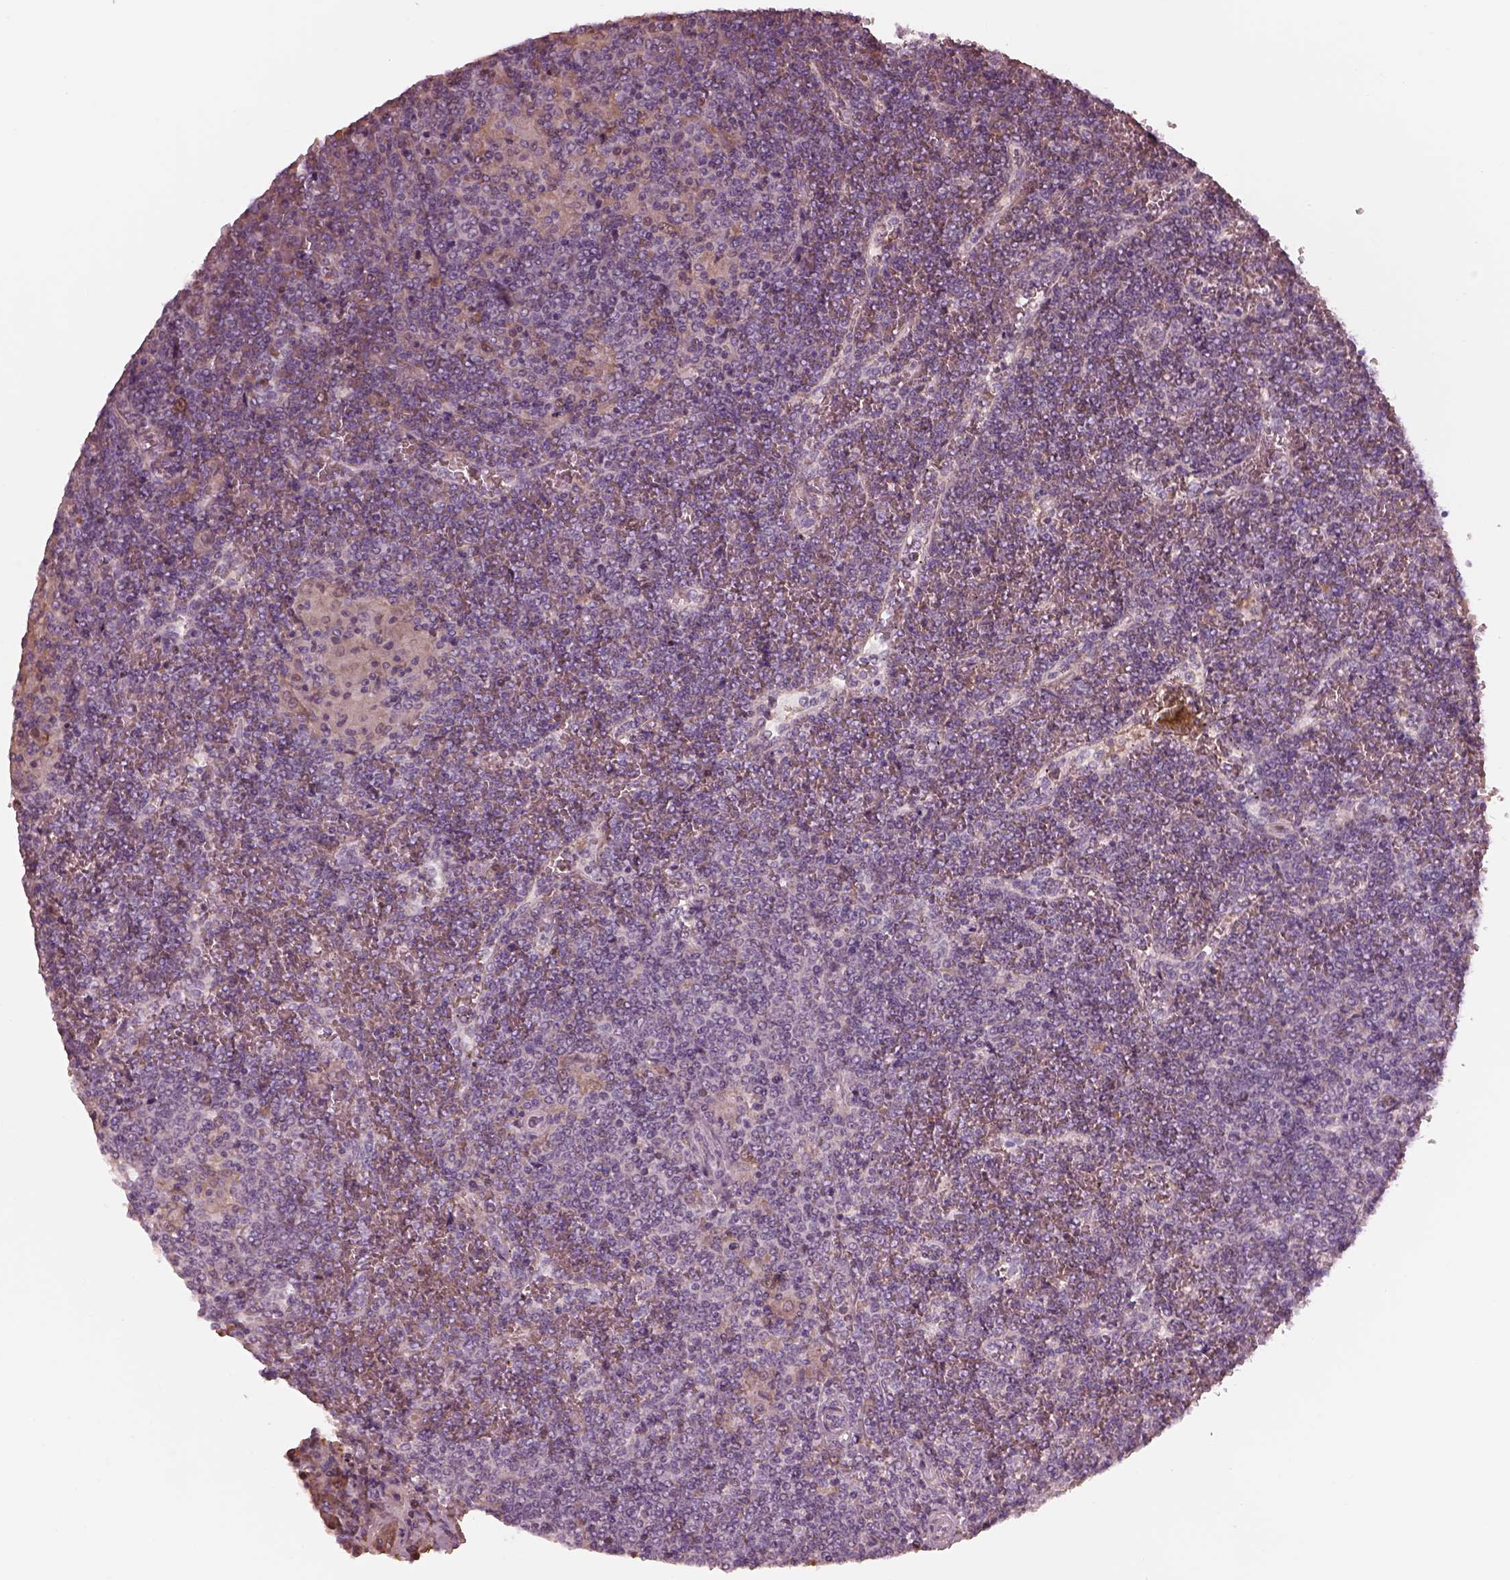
{"staining": {"intensity": "moderate", "quantity": "<25%", "location": "cytoplasmic/membranous"}, "tissue": "lymphoma", "cell_type": "Tumor cells", "image_type": "cancer", "snomed": [{"axis": "morphology", "description": "Malignant lymphoma, non-Hodgkin's type, Low grade"}, {"axis": "topography", "description": "Spleen"}], "caption": "Low-grade malignant lymphoma, non-Hodgkin's type tissue displays moderate cytoplasmic/membranous expression in approximately <25% of tumor cells (DAB = brown stain, brightfield microscopy at high magnification).", "gene": "ANKLE1", "patient": {"sex": "female", "age": 19}}